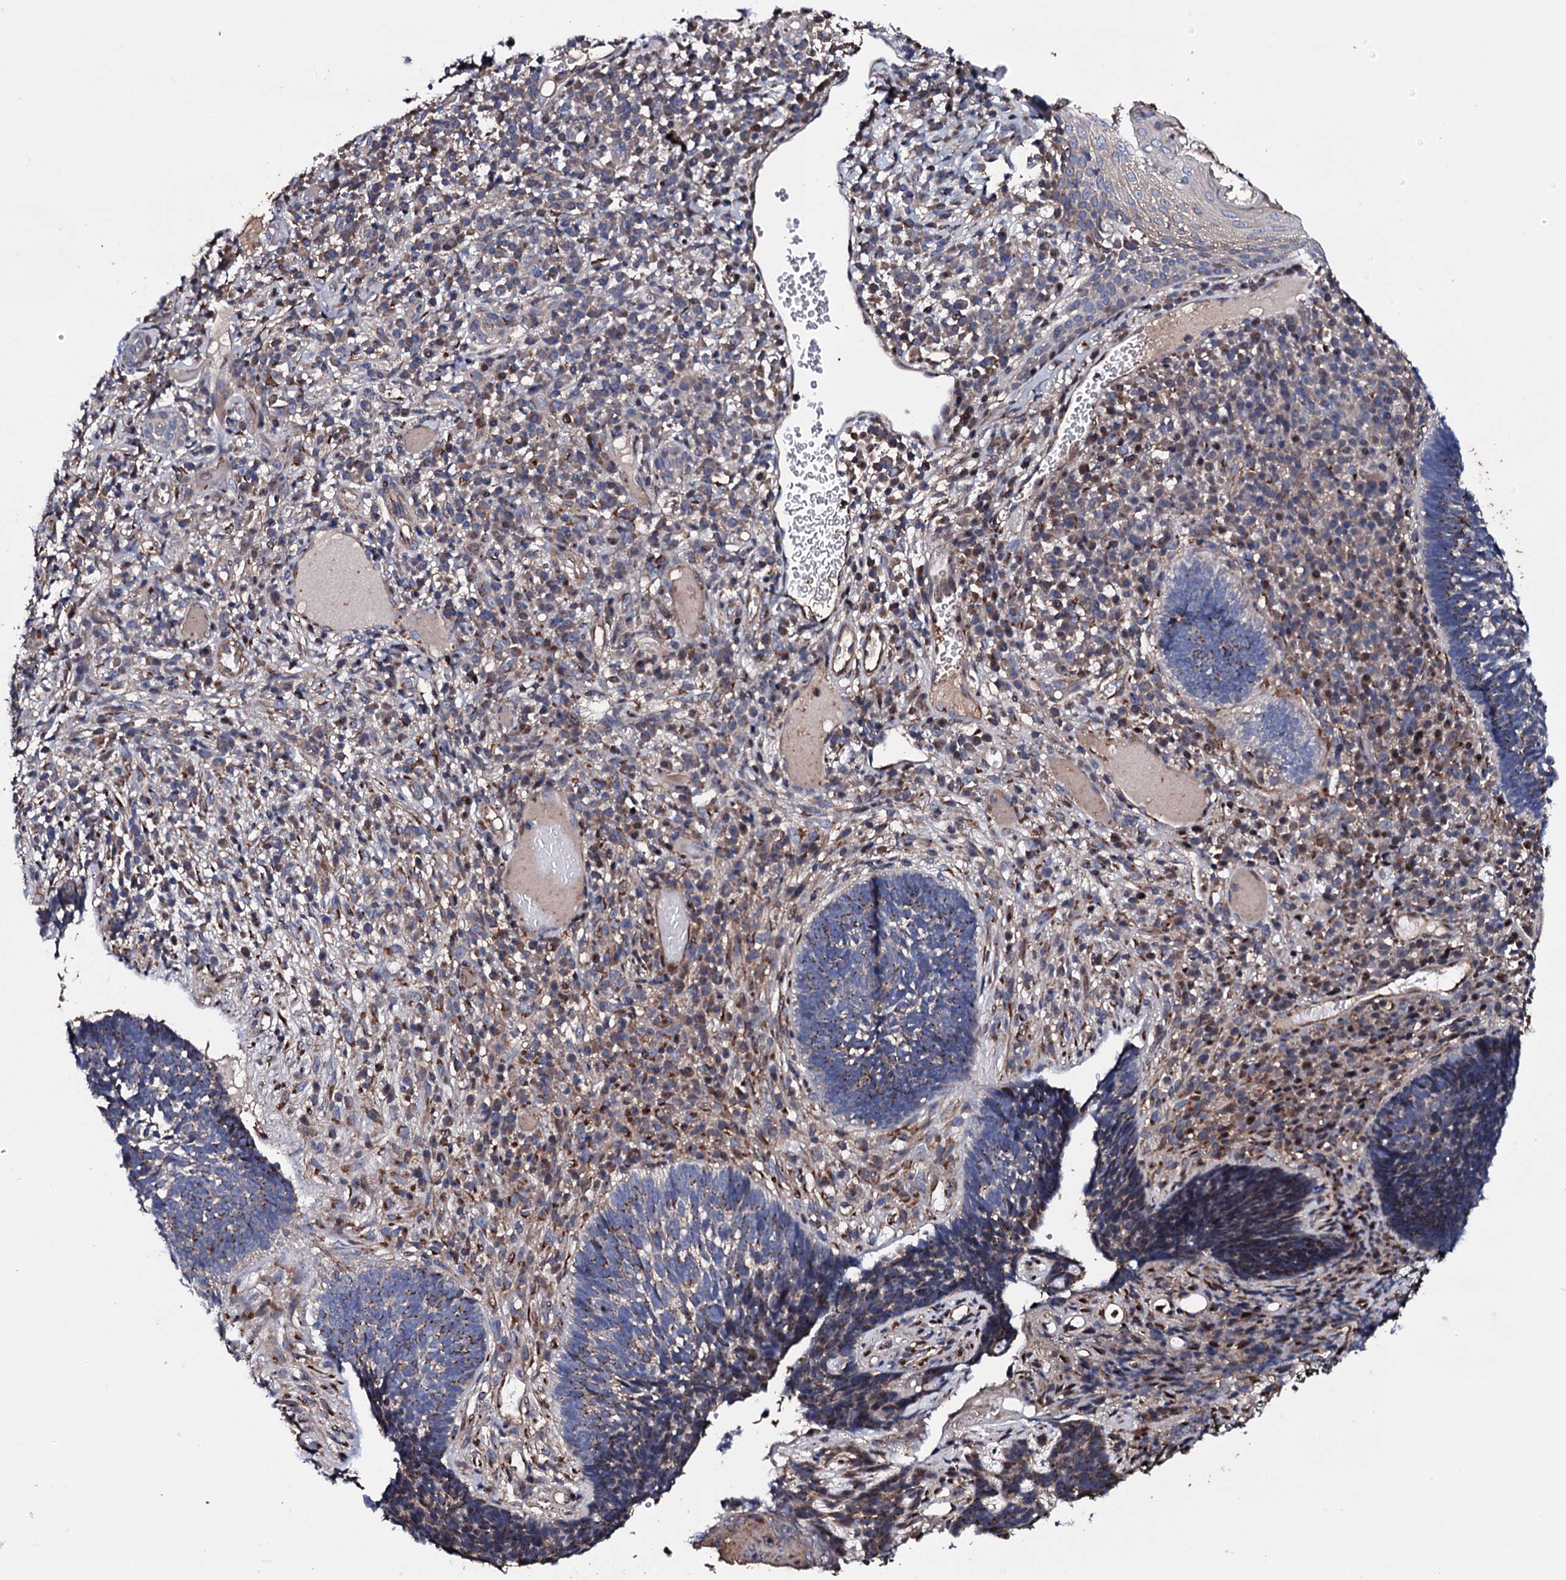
{"staining": {"intensity": "weak", "quantity": "25%-75%", "location": "cytoplasmic/membranous"}, "tissue": "skin cancer", "cell_type": "Tumor cells", "image_type": "cancer", "snomed": [{"axis": "morphology", "description": "Basal cell carcinoma"}, {"axis": "topography", "description": "Skin"}], "caption": "Immunohistochemistry (IHC) photomicrograph of skin basal cell carcinoma stained for a protein (brown), which reveals low levels of weak cytoplasmic/membranous staining in approximately 25%-75% of tumor cells.", "gene": "PLET1", "patient": {"sex": "male", "age": 88}}